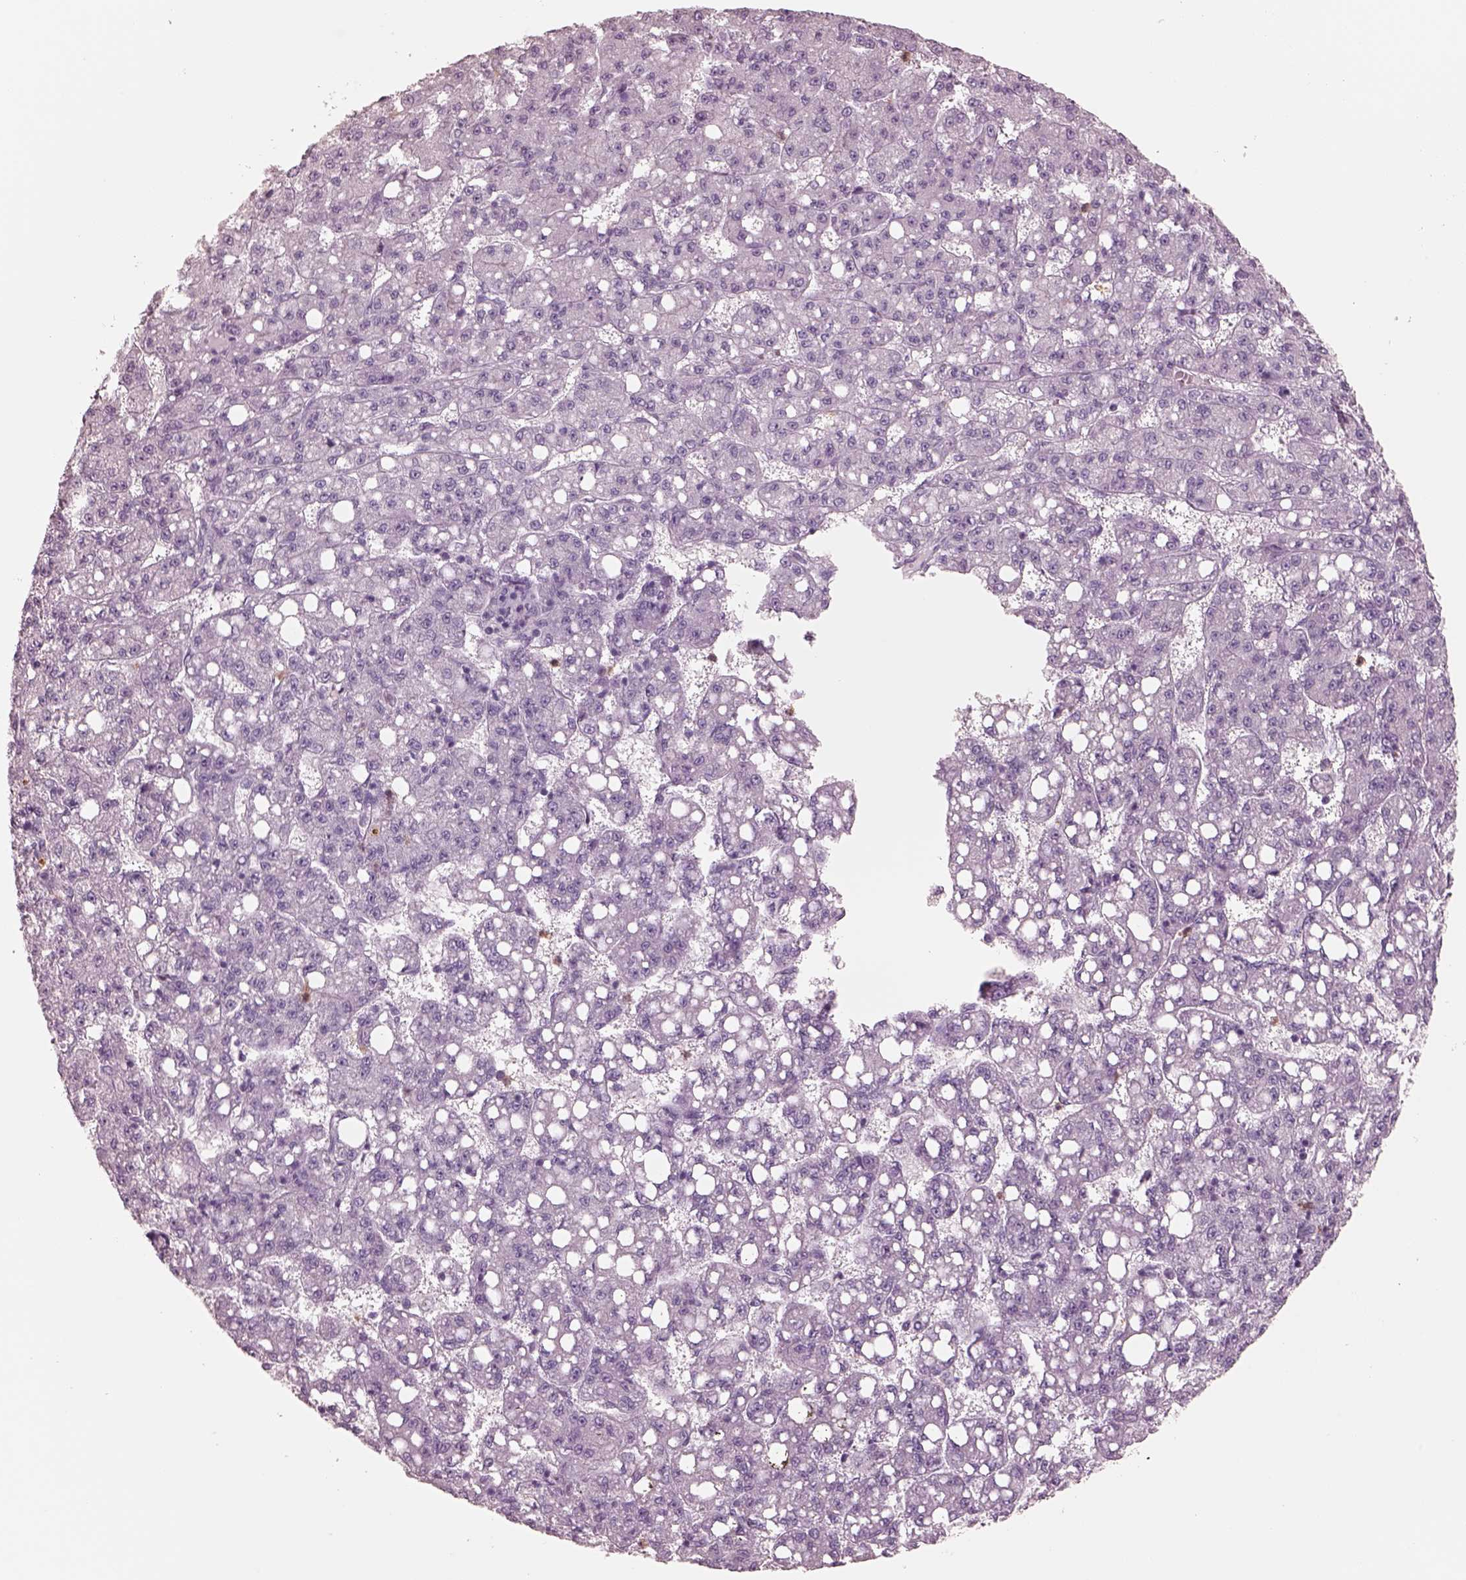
{"staining": {"intensity": "negative", "quantity": "none", "location": "none"}, "tissue": "liver cancer", "cell_type": "Tumor cells", "image_type": "cancer", "snomed": [{"axis": "morphology", "description": "Carcinoma, Hepatocellular, NOS"}, {"axis": "topography", "description": "Liver"}], "caption": "Tumor cells are negative for brown protein staining in liver hepatocellular carcinoma.", "gene": "ELANE", "patient": {"sex": "female", "age": 65}}